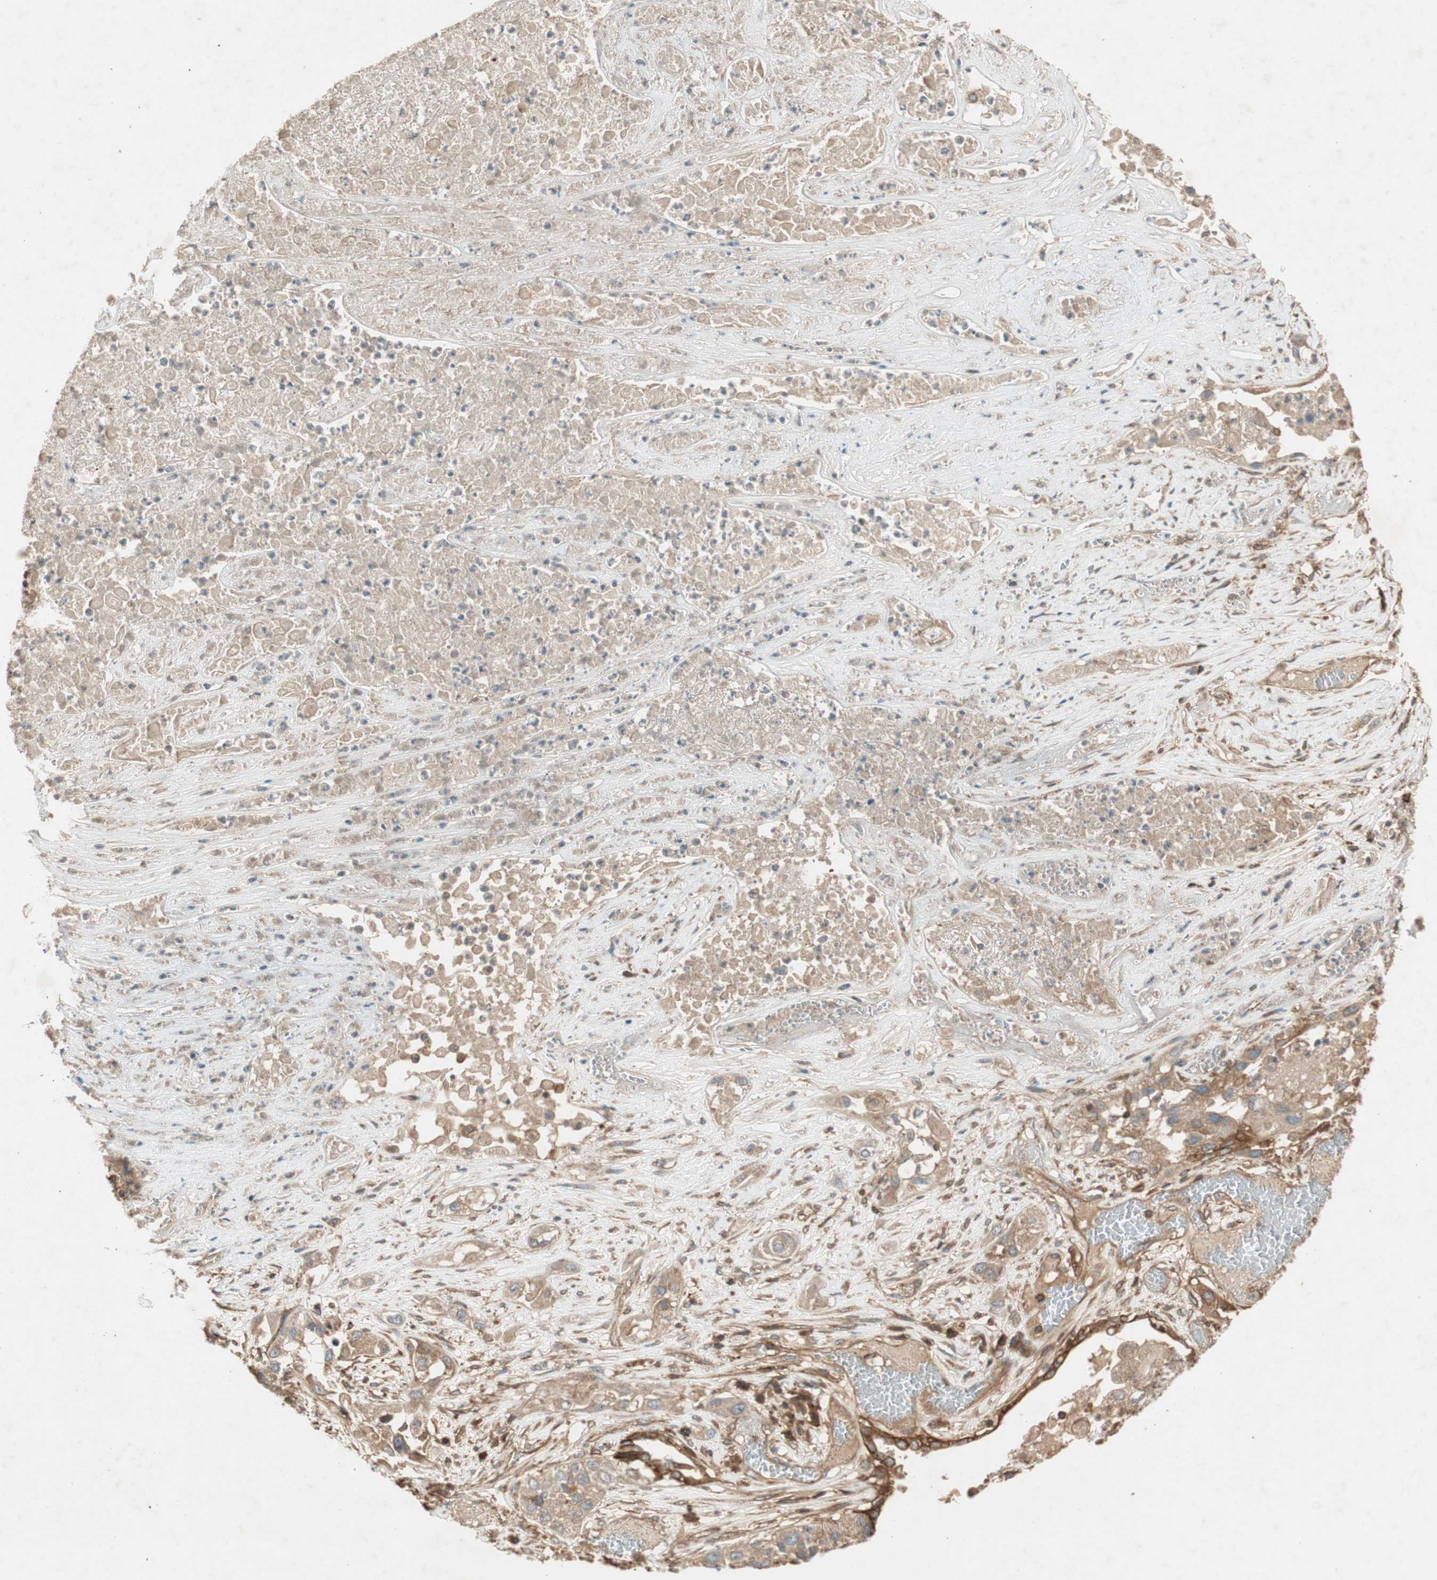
{"staining": {"intensity": "weak", "quantity": ">75%", "location": "cytoplasmic/membranous"}, "tissue": "lung cancer", "cell_type": "Tumor cells", "image_type": "cancer", "snomed": [{"axis": "morphology", "description": "Squamous cell carcinoma, NOS"}, {"axis": "topography", "description": "Lung"}], "caption": "IHC of human squamous cell carcinoma (lung) shows low levels of weak cytoplasmic/membranous staining in about >75% of tumor cells.", "gene": "BTN3A3", "patient": {"sex": "male", "age": 71}}